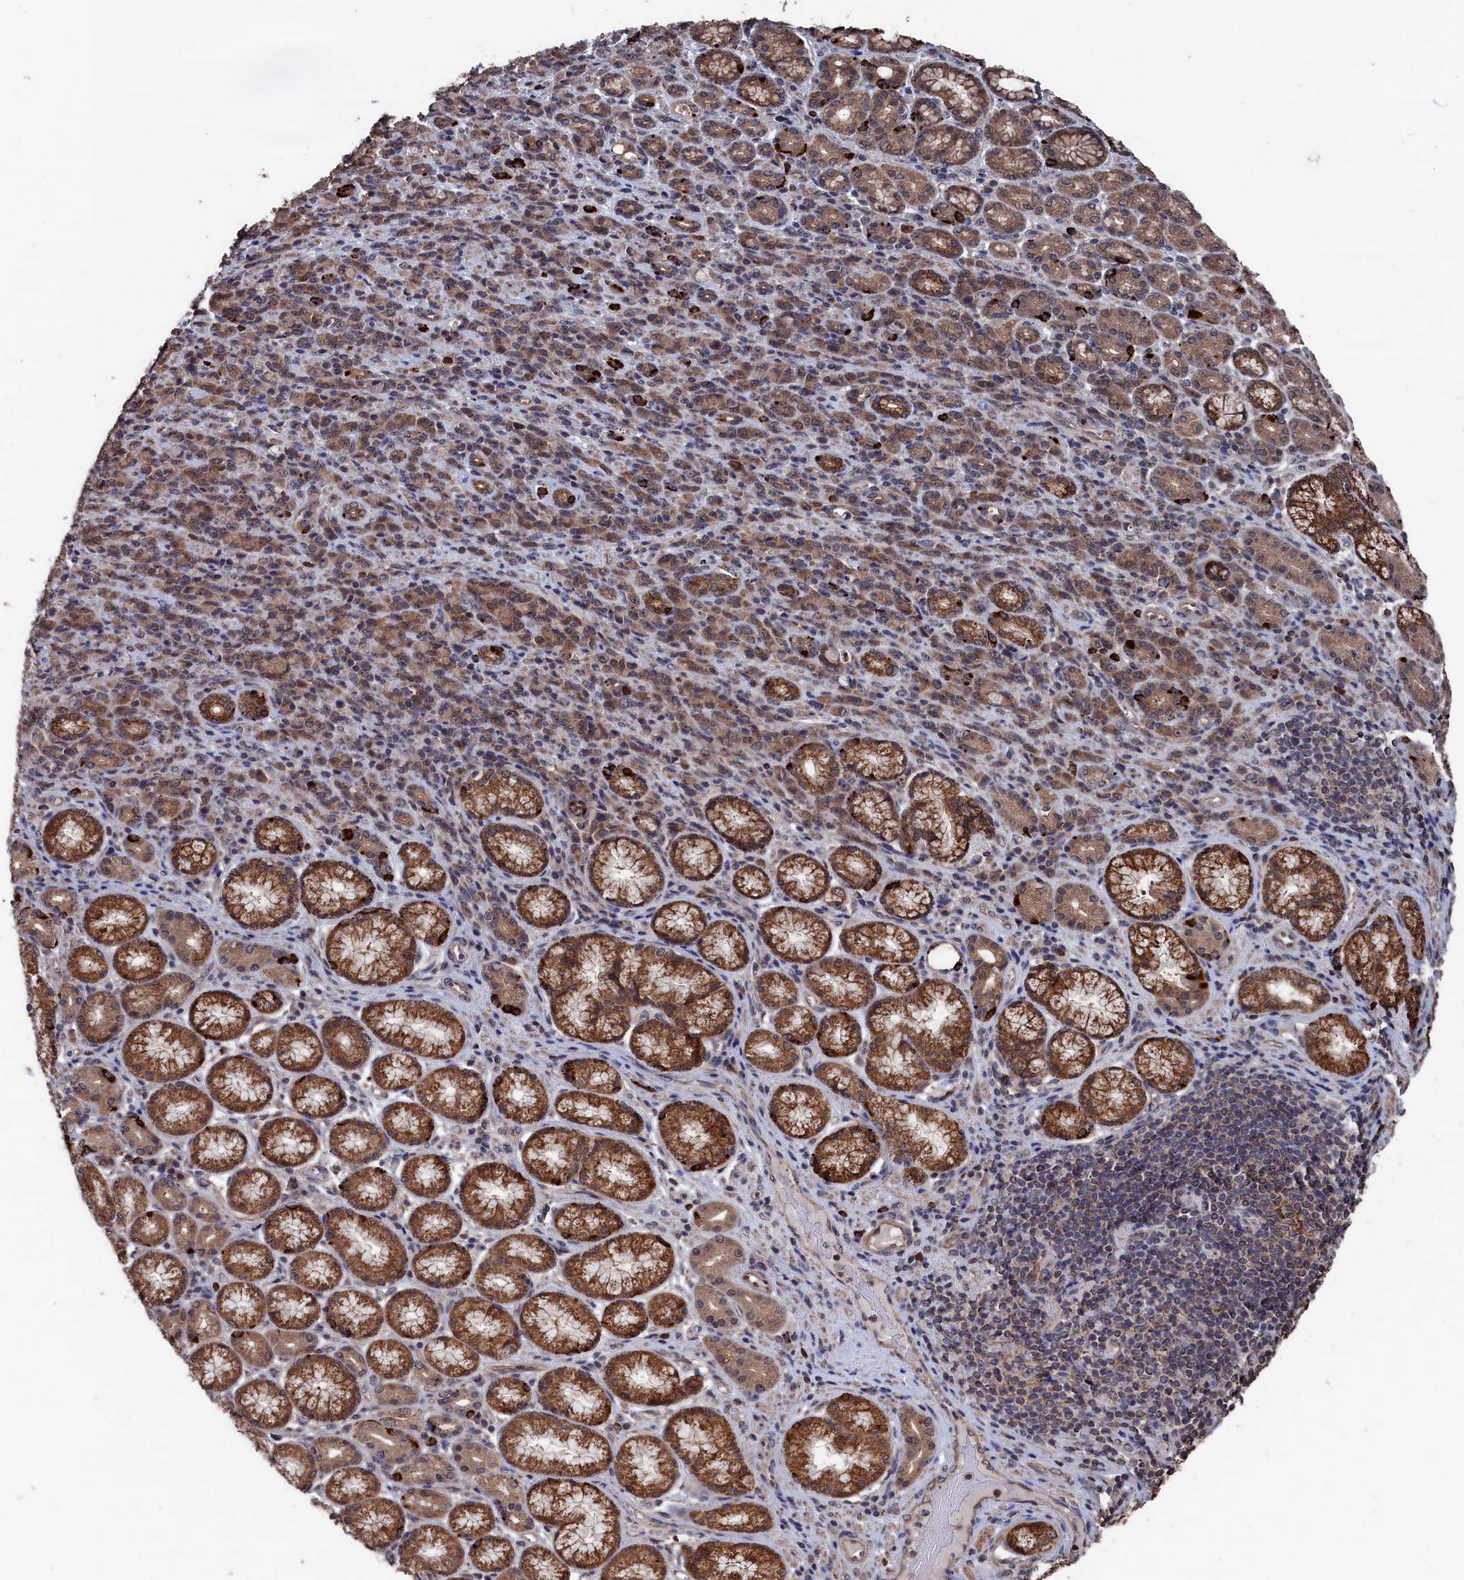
{"staining": {"intensity": "moderate", "quantity": ">75%", "location": "cytoplasmic/membranous,nuclear"}, "tissue": "stomach cancer", "cell_type": "Tumor cells", "image_type": "cancer", "snomed": [{"axis": "morphology", "description": "Adenocarcinoma, NOS"}, {"axis": "topography", "description": "Stomach"}], "caption": "Immunohistochemical staining of stomach cancer exhibits medium levels of moderate cytoplasmic/membranous and nuclear positivity in approximately >75% of tumor cells.", "gene": "PDE12", "patient": {"sex": "female", "age": 79}}